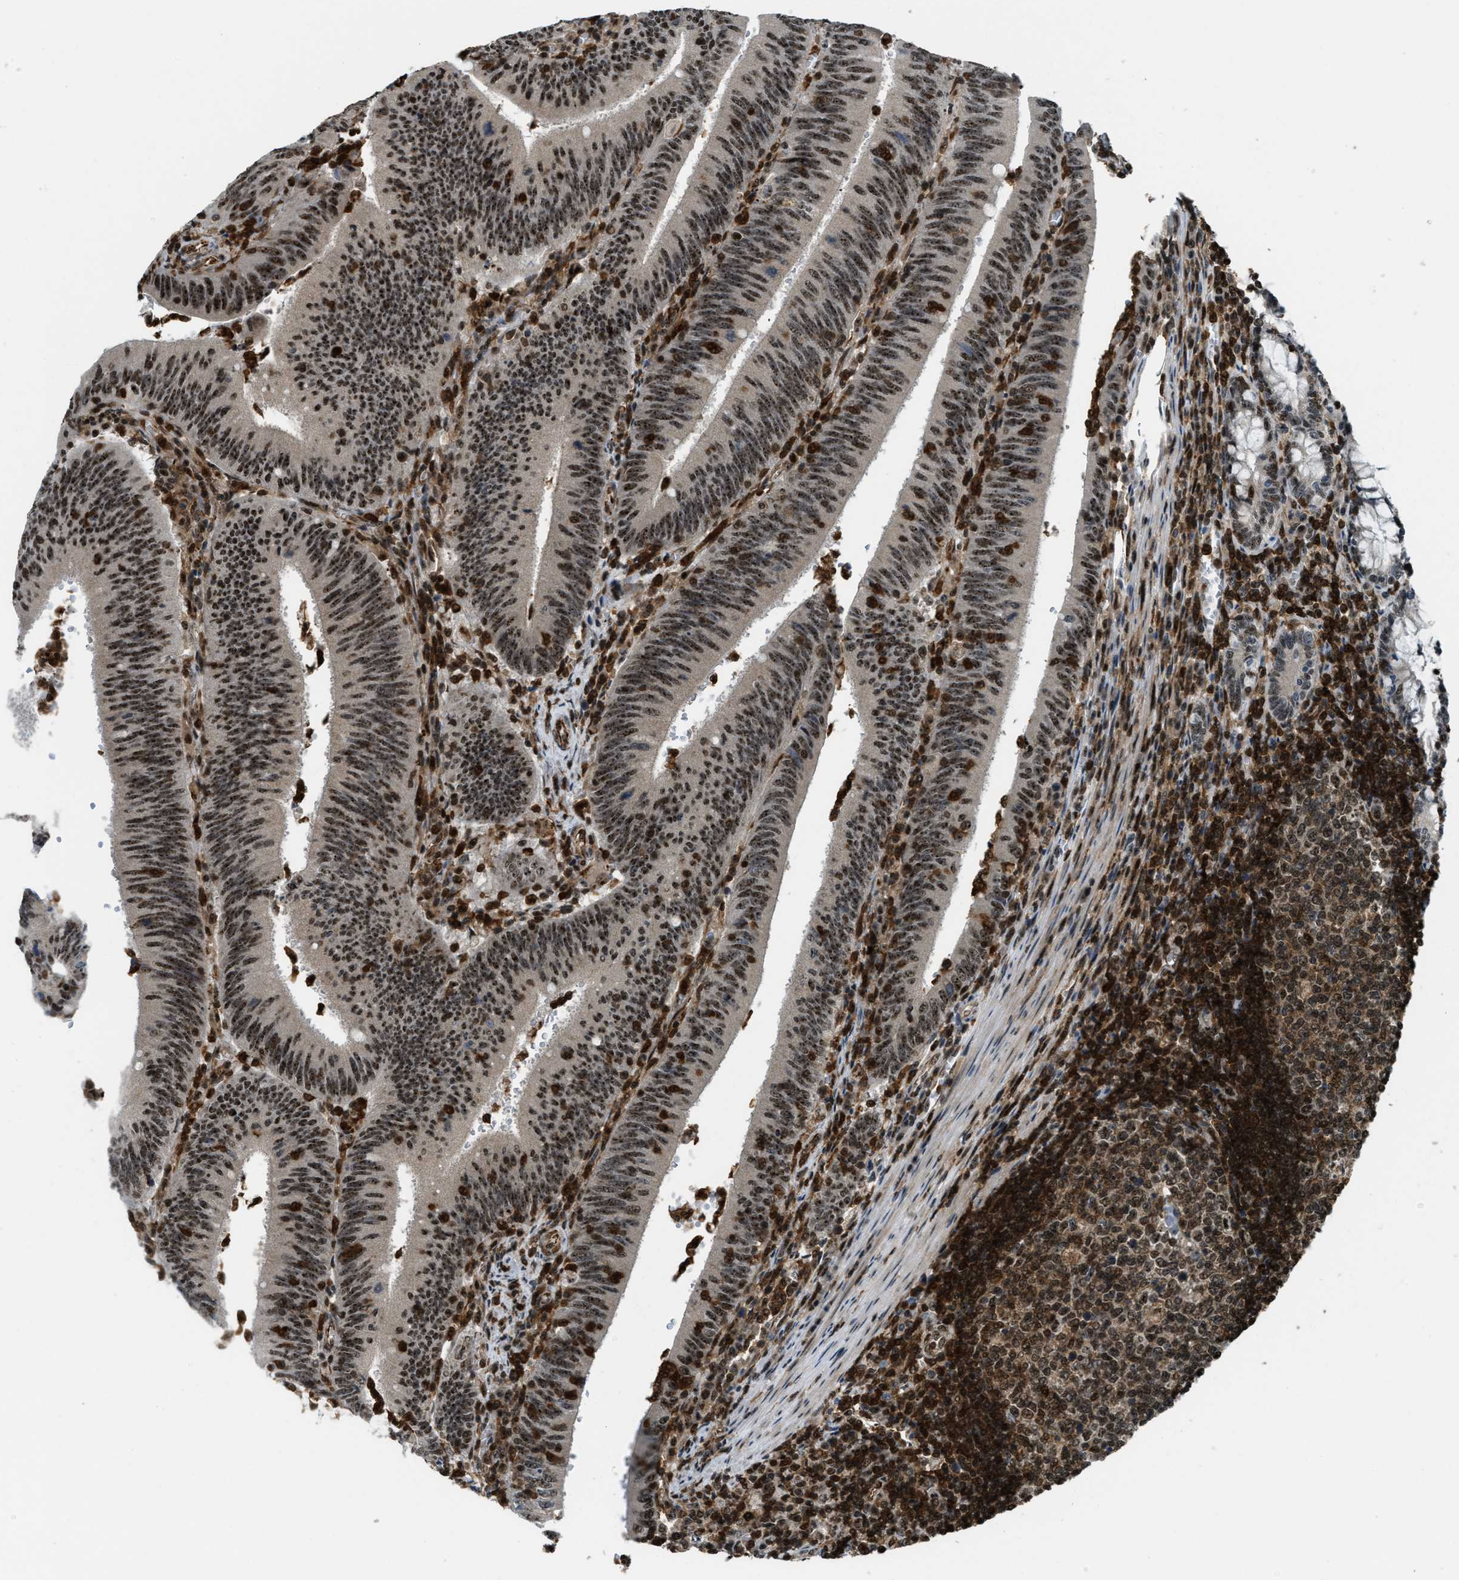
{"staining": {"intensity": "strong", "quantity": ">75%", "location": "nuclear"}, "tissue": "colorectal cancer", "cell_type": "Tumor cells", "image_type": "cancer", "snomed": [{"axis": "morphology", "description": "Normal tissue, NOS"}, {"axis": "morphology", "description": "Adenocarcinoma, NOS"}, {"axis": "topography", "description": "Rectum"}], "caption": "The micrograph reveals staining of colorectal cancer, revealing strong nuclear protein positivity (brown color) within tumor cells. (Brightfield microscopy of DAB IHC at high magnification).", "gene": "E2F1", "patient": {"sex": "female", "age": 66}}